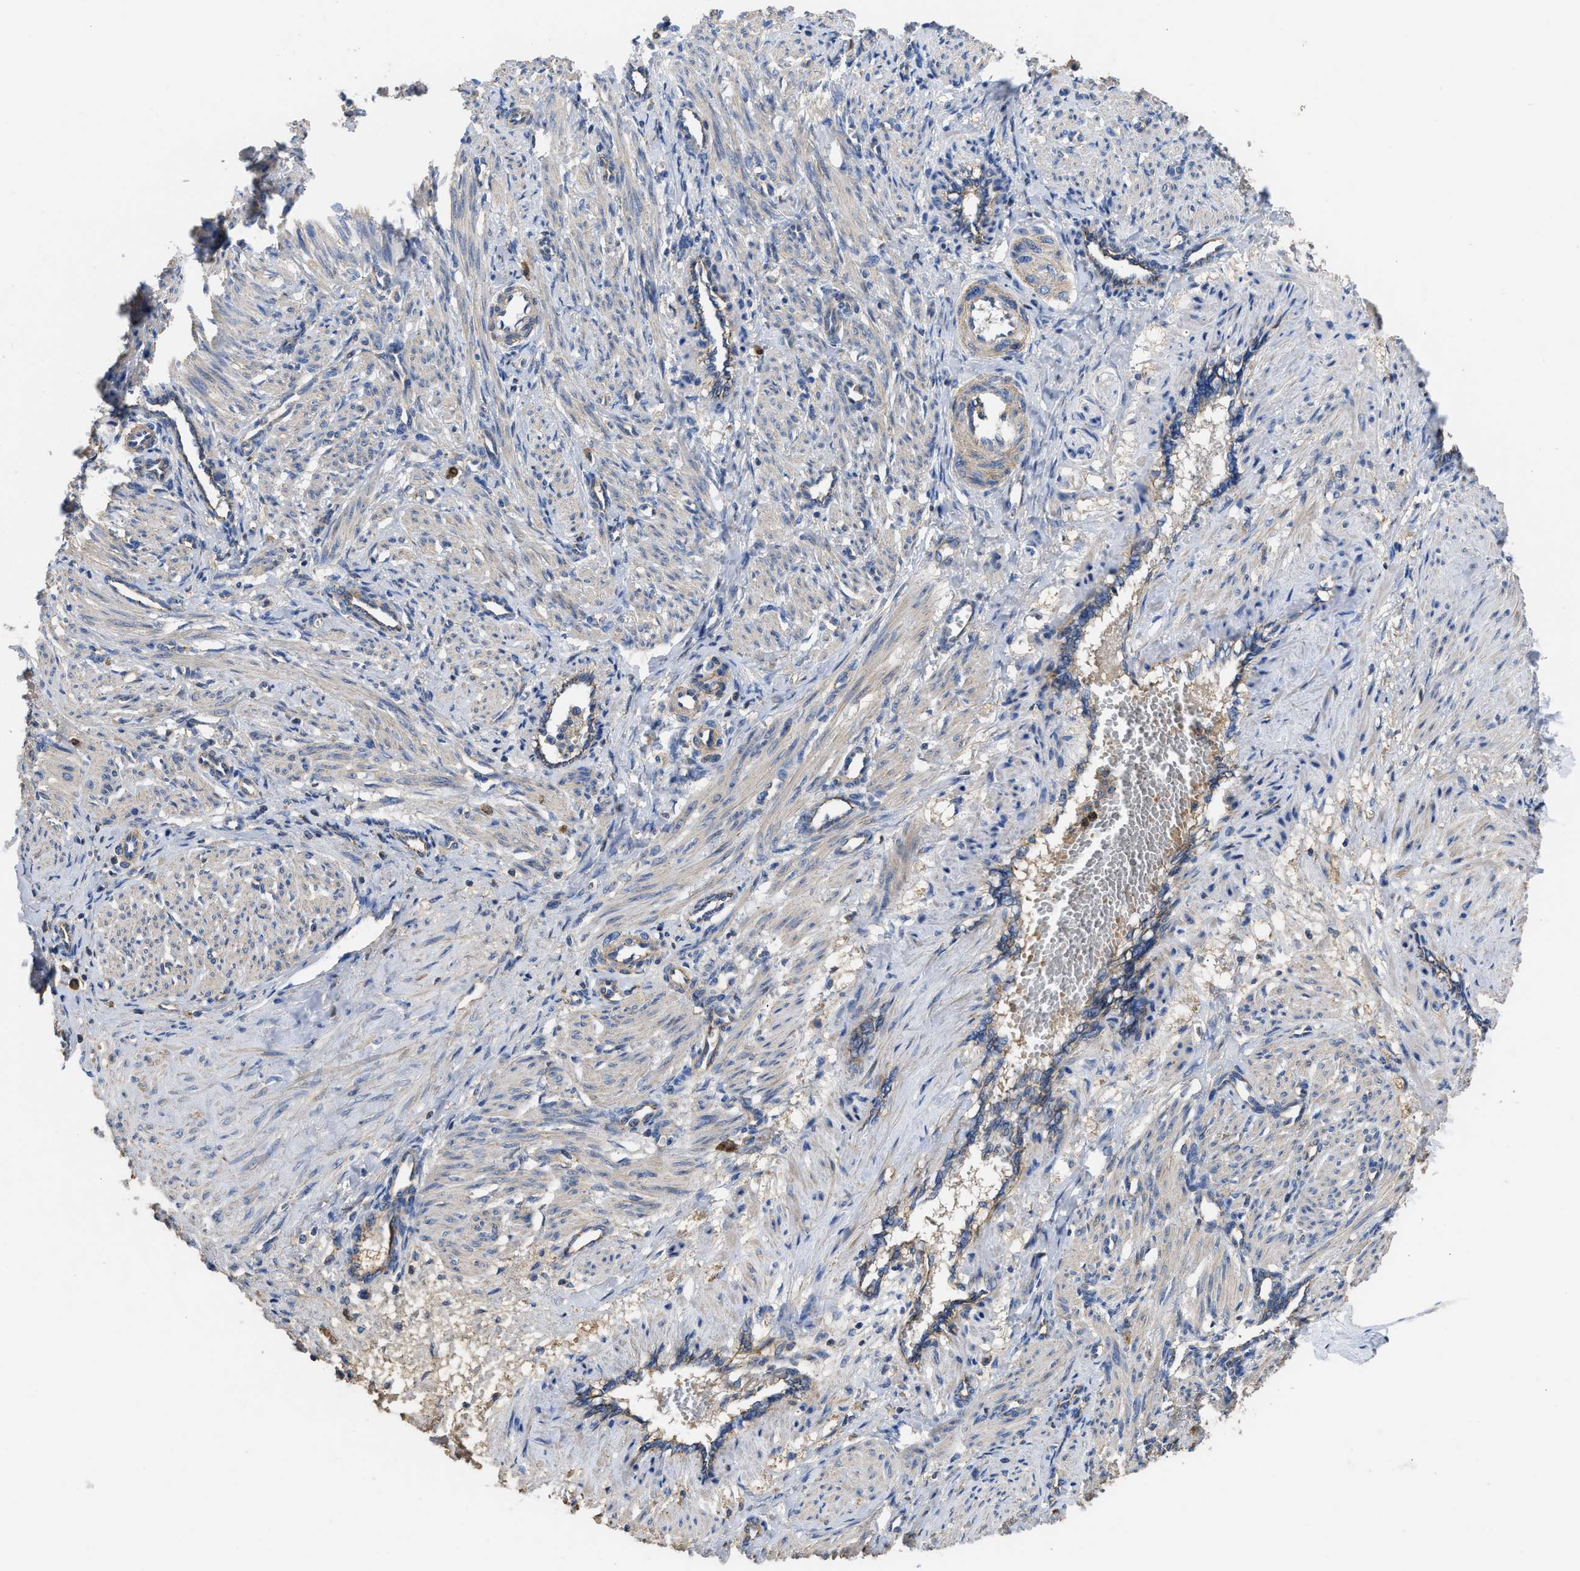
{"staining": {"intensity": "negative", "quantity": "none", "location": "none"}, "tissue": "smooth muscle", "cell_type": "Smooth muscle cells", "image_type": "normal", "snomed": [{"axis": "morphology", "description": "Normal tissue, NOS"}, {"axis": "topography", "description": "Endometrium"}], "caption": "An IHC image of unremarkable smooth muscle is shown. There is no staining in smooth muscle cells of smooth muscle.", "gene": "USP4", "patient": {"sex": "female", "age": 33}}